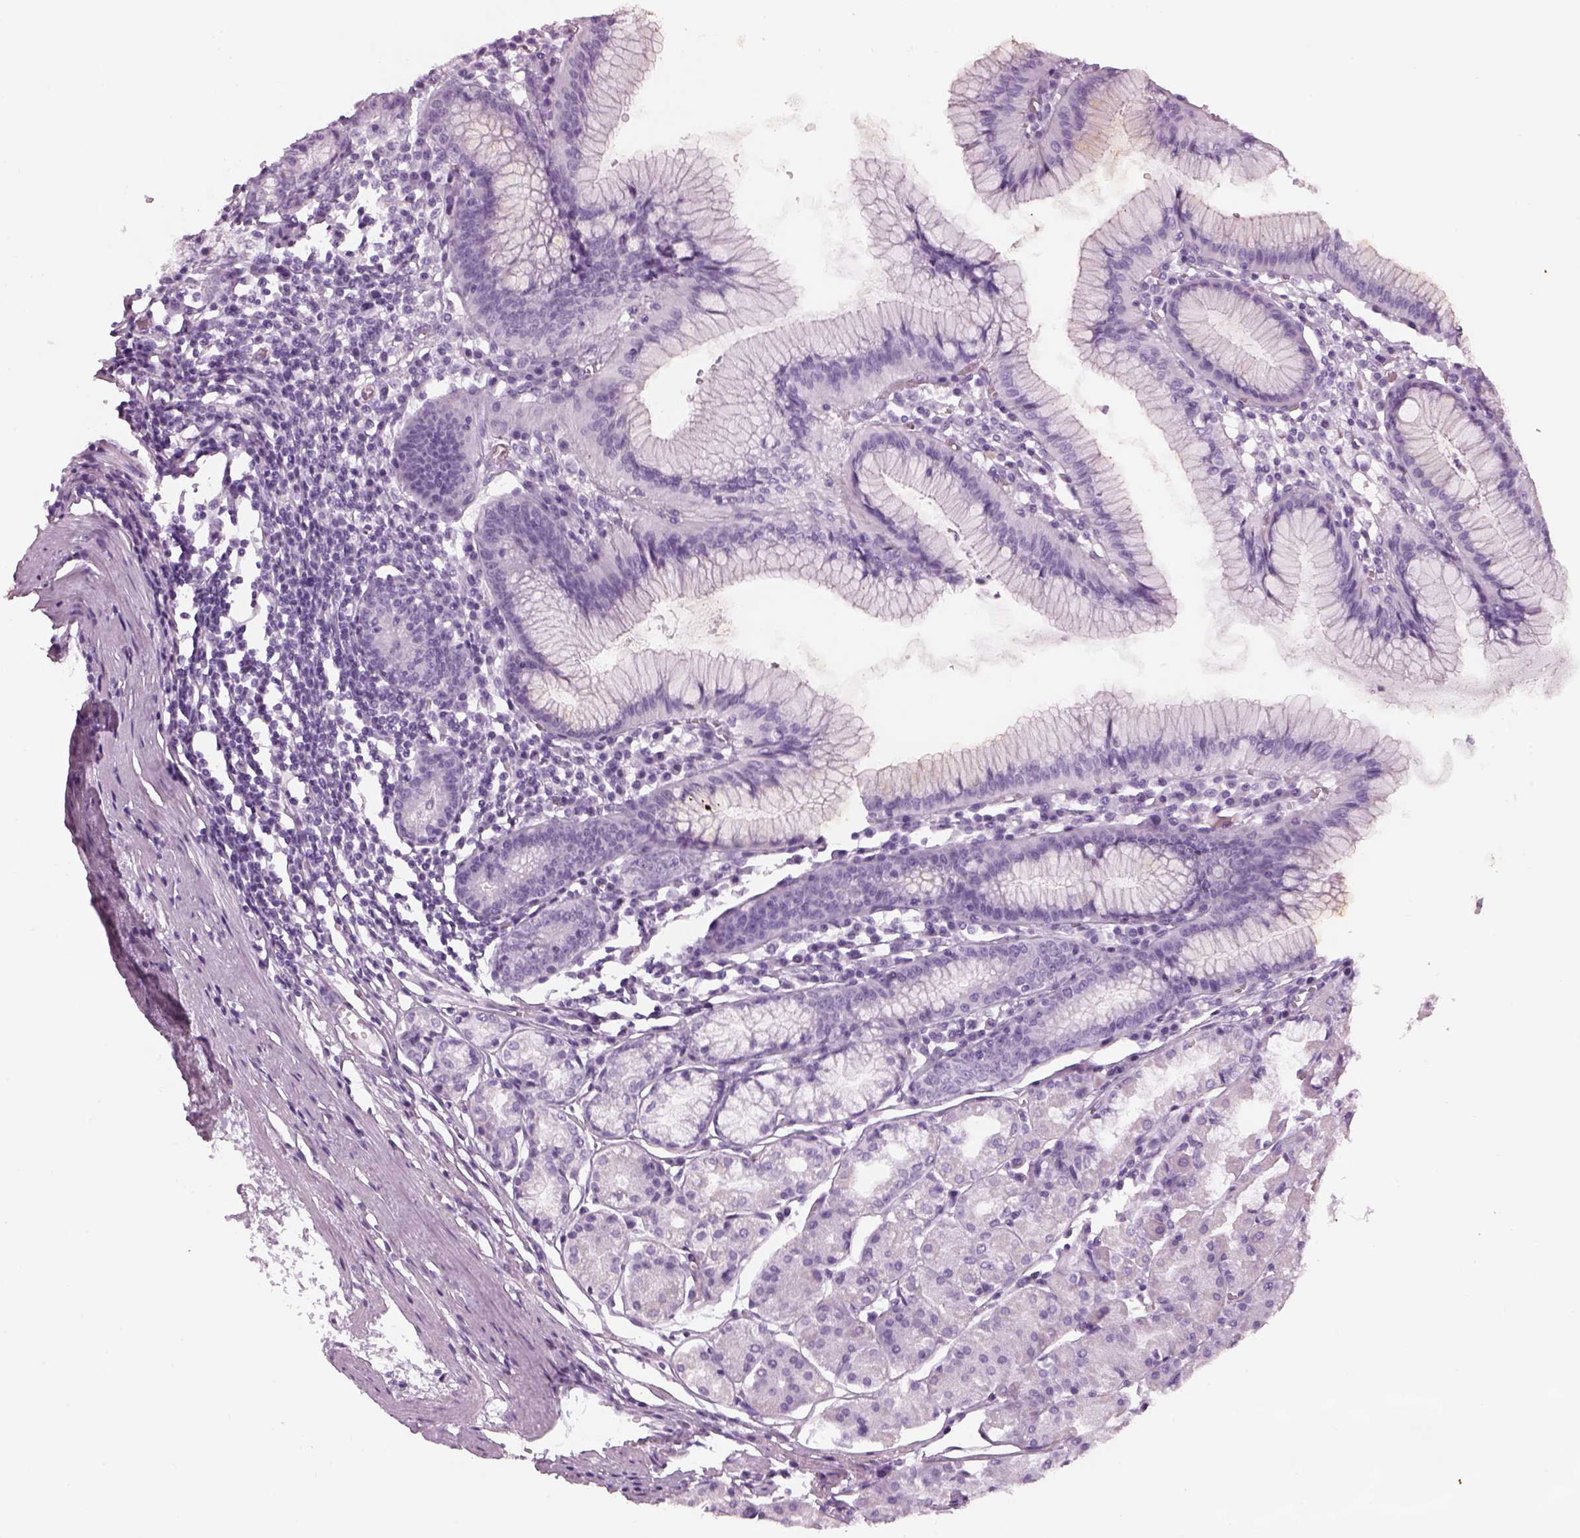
{"staining": {"intensity": "negative", "quantity": "none", "location": "none"}, "tissue": "stomach", "cell_type": "Glandular cells", "image_type": "normal", "snomed": [{"axis": "morphology", "description": "Normal tissue, NOS"}, {"axis": "topography", "description": "Stomach"}], "caption": "IHC histopathology image of unremarkable stomach: stomach stained with DAB displays no significant protein staining in glandular cells.", "gene": "SAG", "patient": {"sex": "male", "age": 55}}